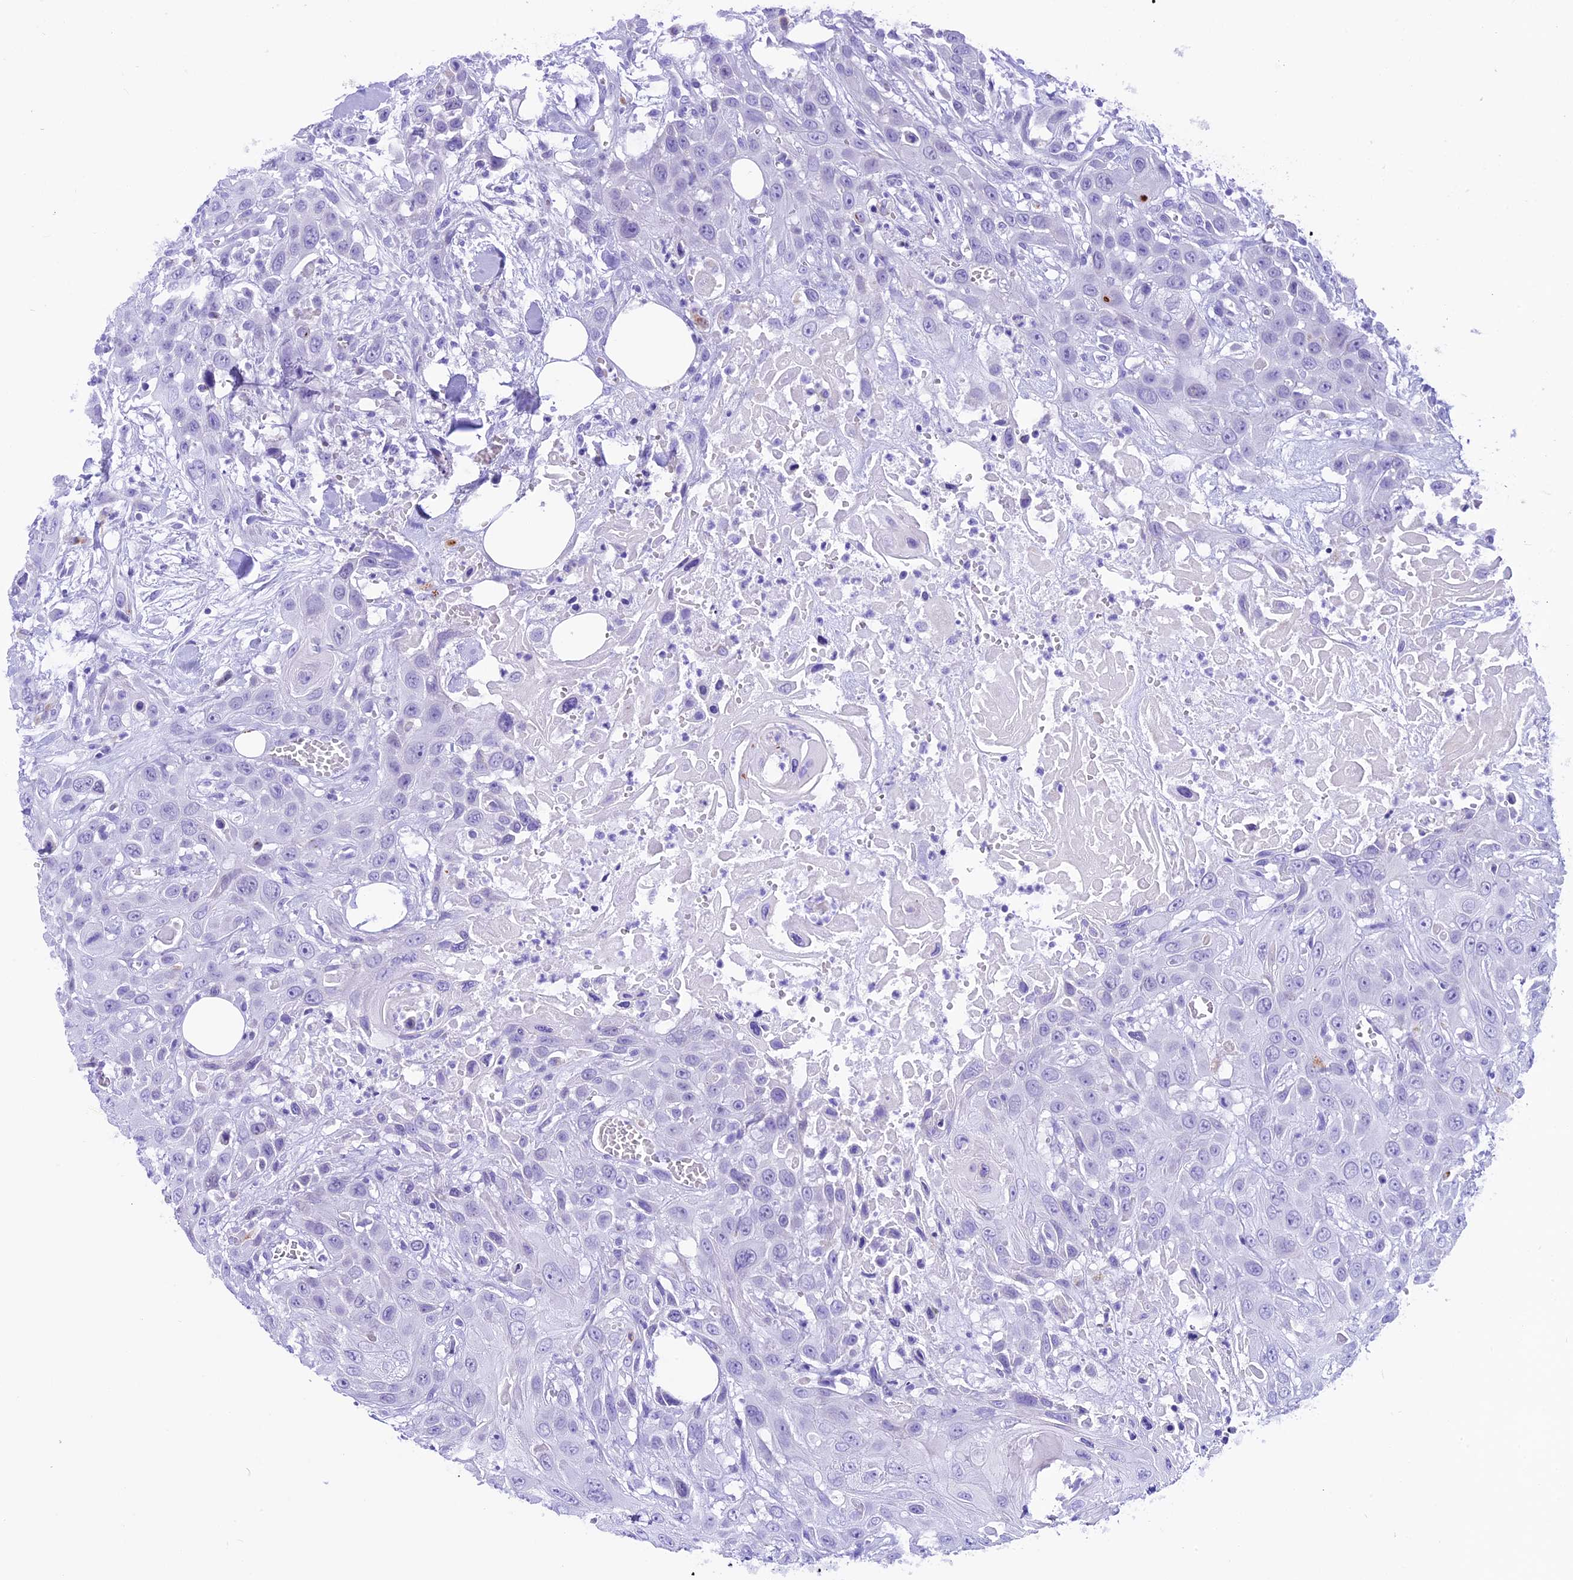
{"staining": {"intensity": "negative", "quantity": "none", "location": "none"}, "tissue": "head and neck cancer", "cell_type": "Tumor cells", "image_type": "cancer", "snomed": [{"axis": "morphology", "description": "Squamous cell carcinoma, NOS"}, {"axis": "topography", "description": "Head-Neck"}], "caption": "Protein analysis of head and neck squamous cell carcinoma reveals no significant expression in tumor cells. Brightfield microscopy of immunohistochemistry (IHC) stained with DAB (3,3'-diaminobenzidine) (brown) and hematoxylin (blue), captured at high magnification.", "gene": "THRSP", "patient": {"sex": "male", "age": 81}}